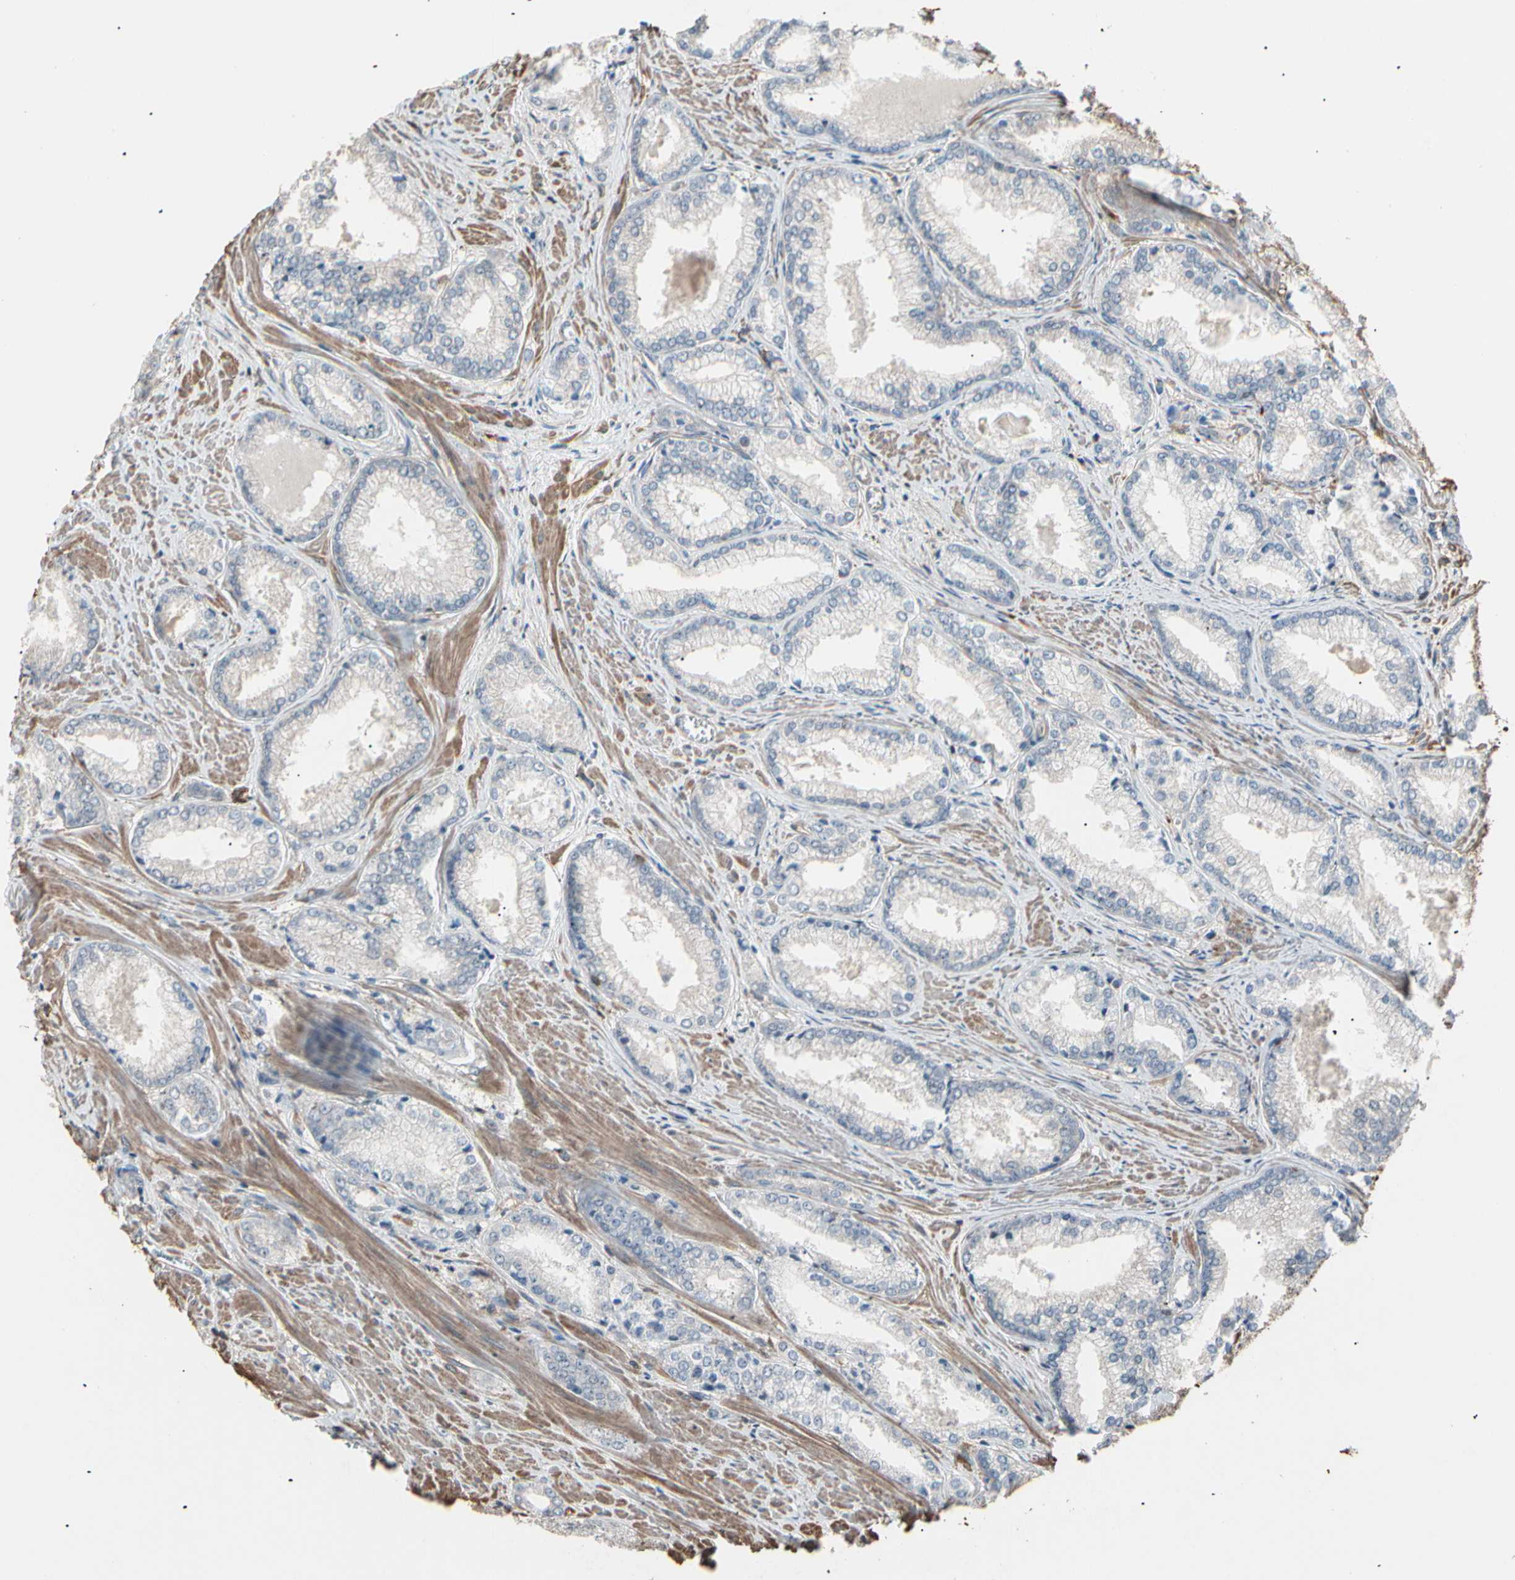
{"staining": {"intensity": "negative", "quantity": "none", "location": "none"}, "tissue": "prostate cancer", "cell_type": "Tumor cells", "image_type": "cancer", "snomed": [{"axis": "morphology", "description": "Adenocarcinoma, Low grade"}, {"axis": "topography", "description": "Prostate"}], "caption": "Histopathology image shows no significant protein positivity in tumor cells of prostate cancer. The staining was performed using DAB to visualize the protein expression in brown, while the nuclei were stained in blue with hematoxylin (Magnification: 20x).", "gene": "MAPK13", "patient": {"sex": "male", "age": 64}}